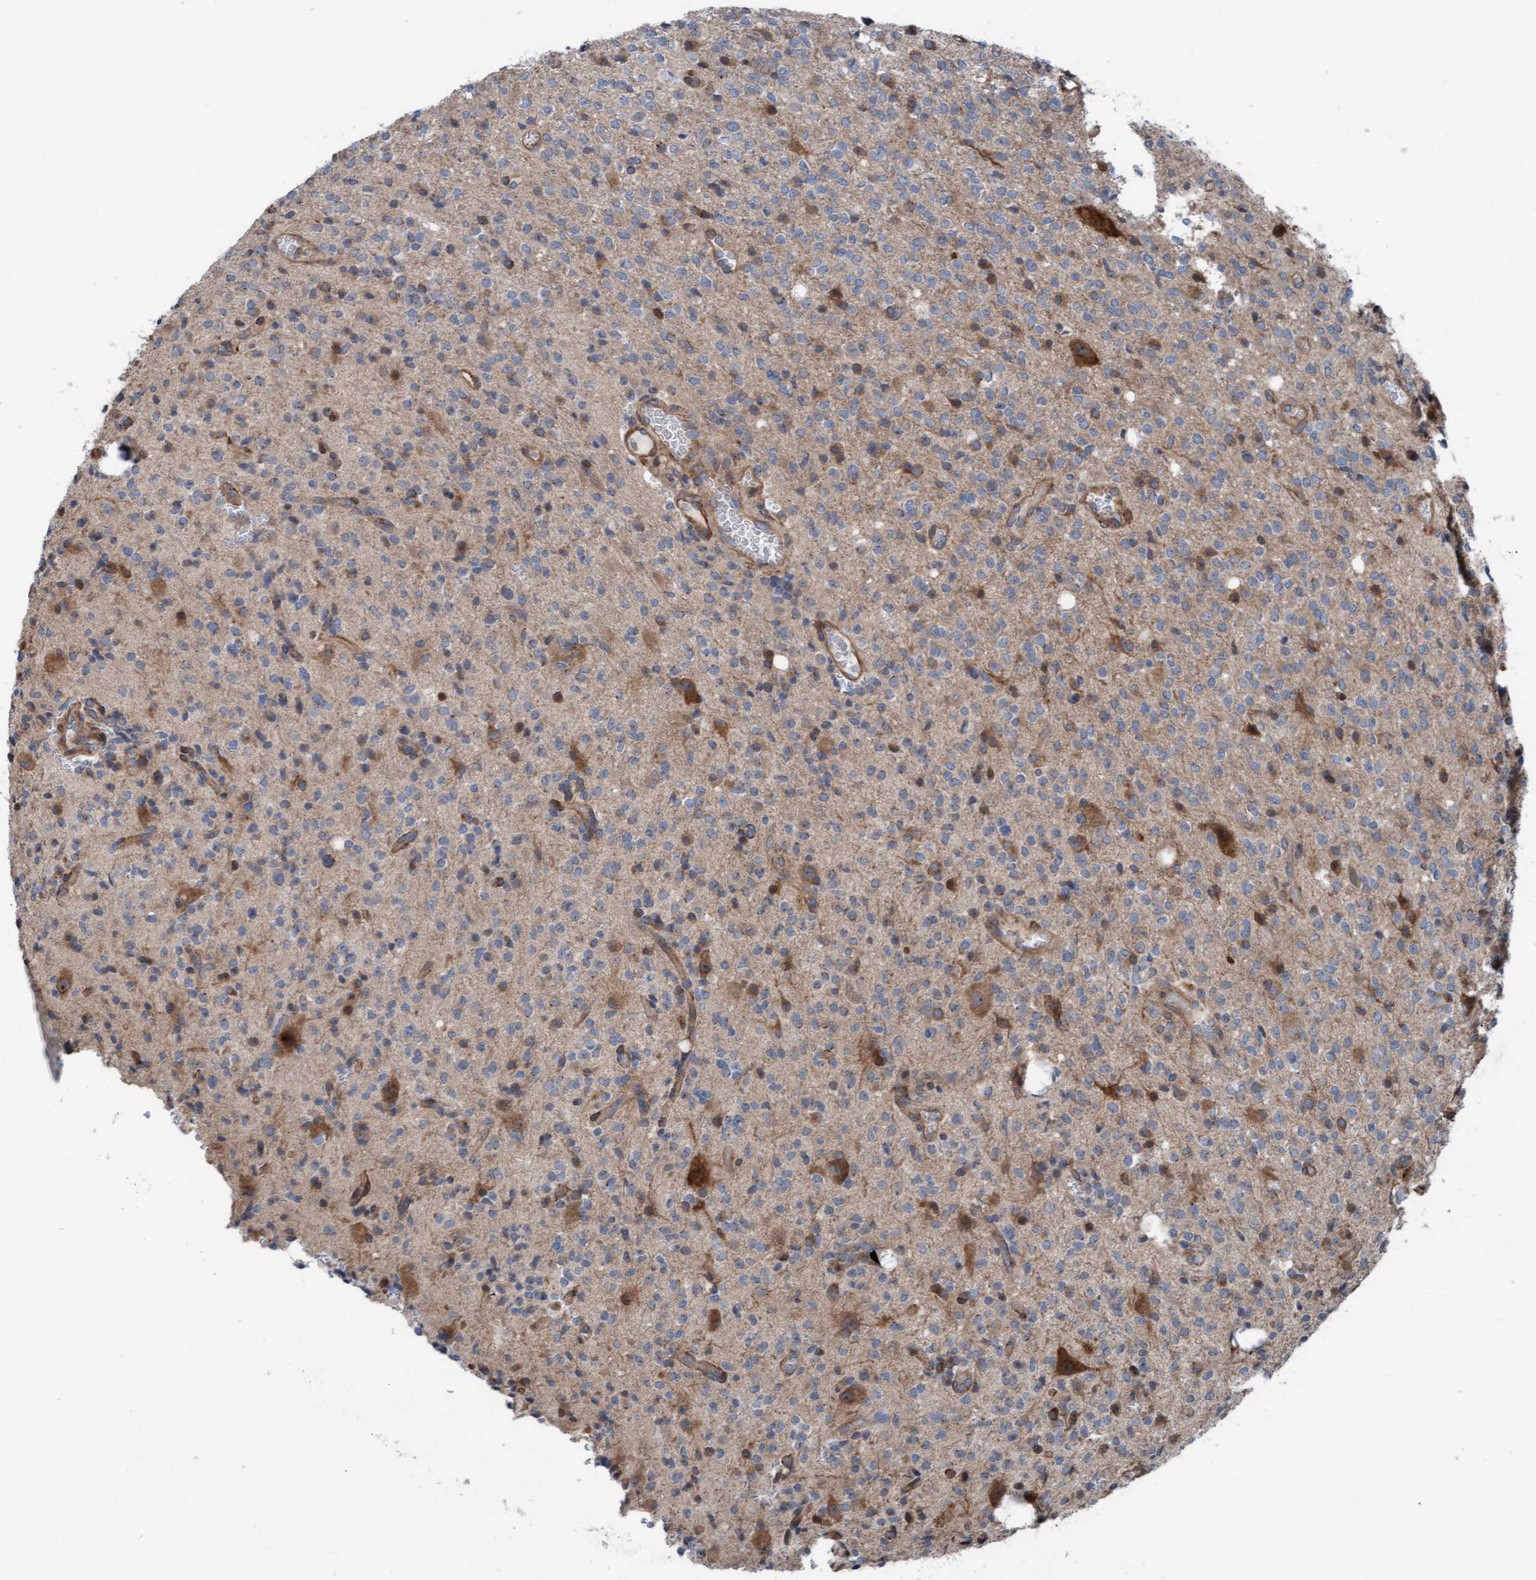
{"staining": {"intensity": "weak", "quantity": "<25%", "location": "cytoplasmic/membranous"}, "tissue": "glioma", "cell_type": "Tumor cells", "image_type": "cancer", "snomed": [{"axis": "morphology", "description": "Glioma, malignant, High grade"}, {"axis": "topography", "description": "Brain"}], "caption": "Protein analysis of glioma reveals no significant staining in tumor cells.", "gene": "RAP1GAP2", "patient": {"sex": "male", "age": 34}}